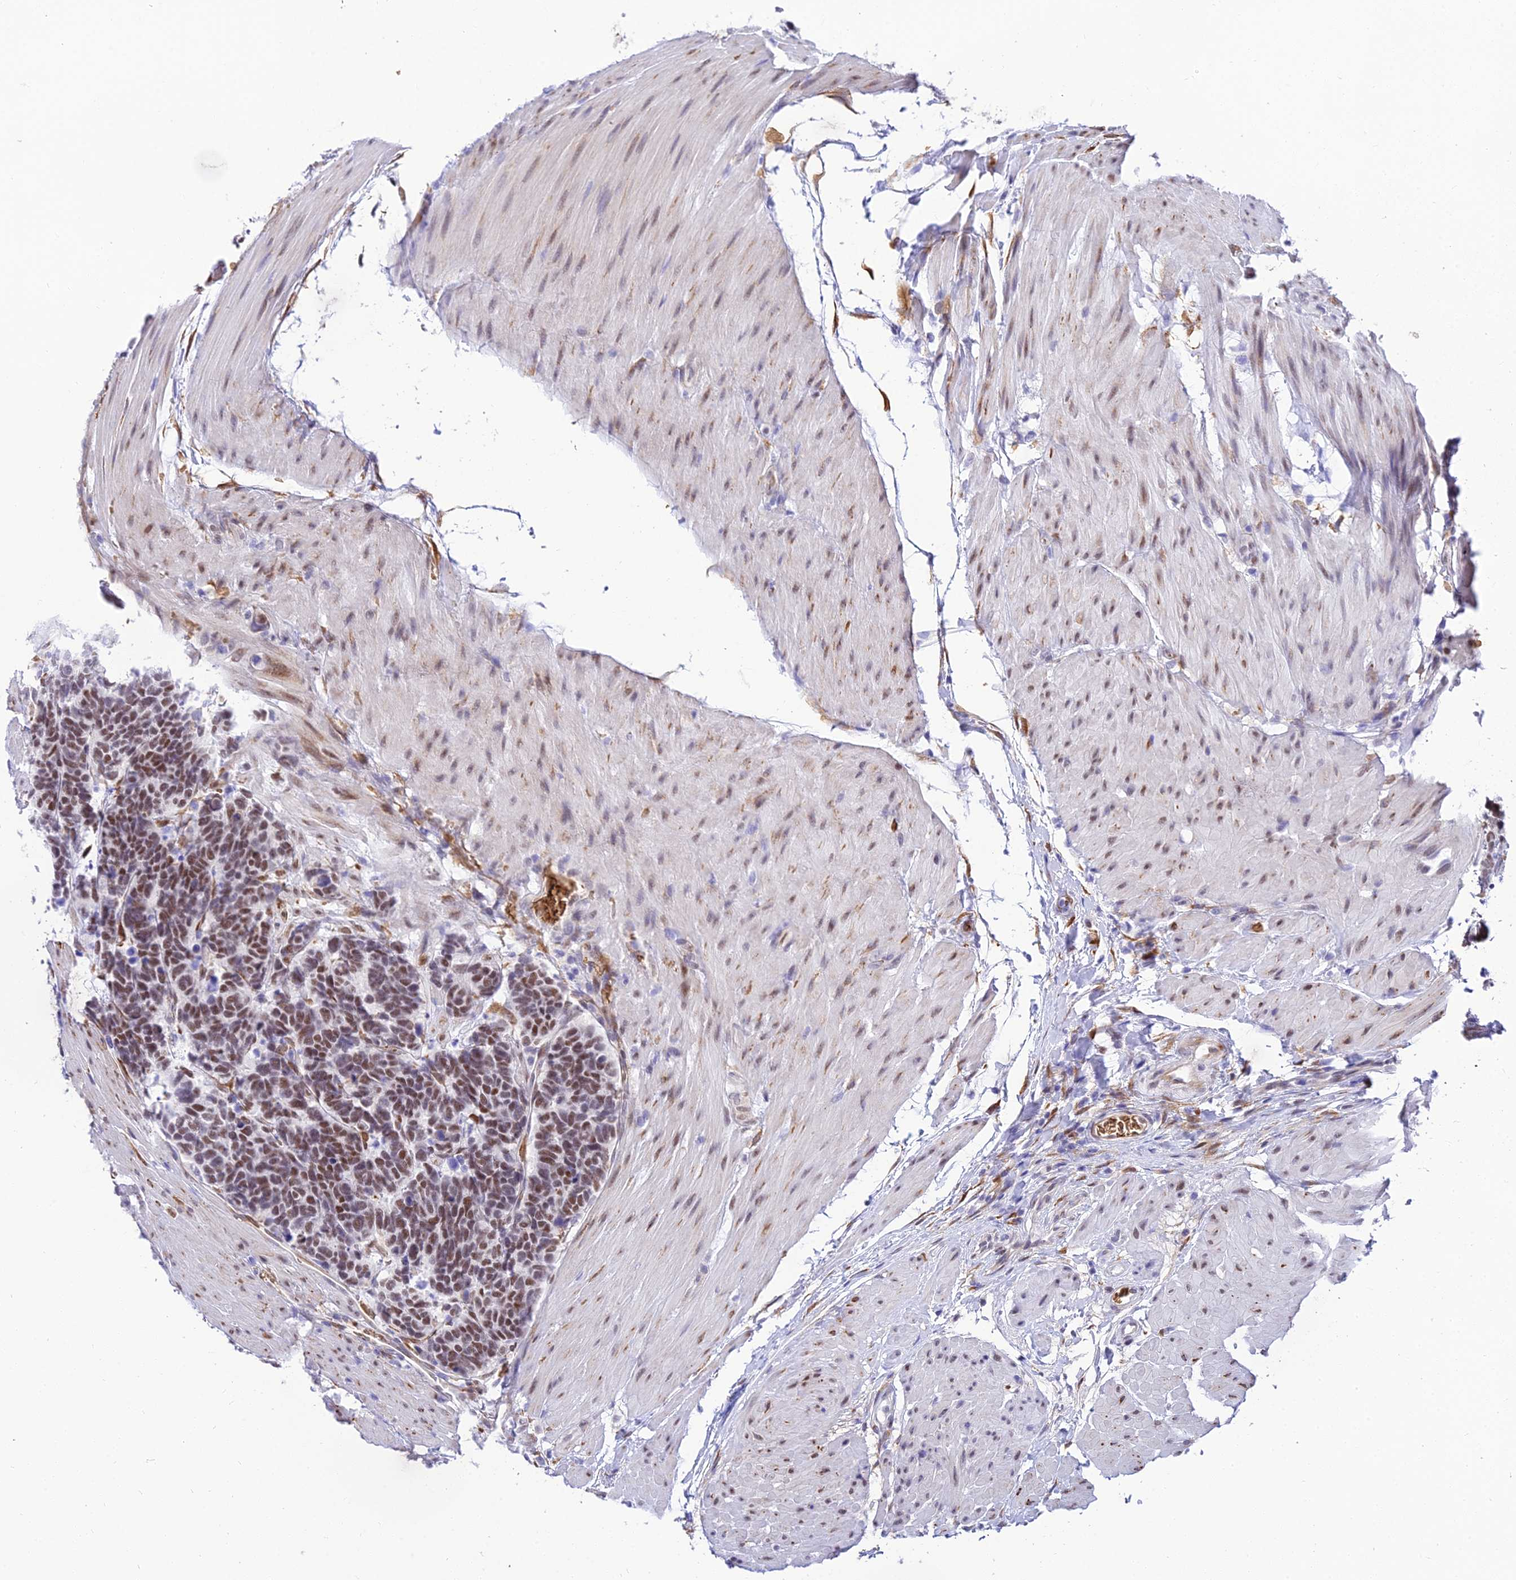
{"staining": {"intensity": "moderate", "quantity": ">75%", "location": "nuclear"}, "tissue": "carcinoid", "cell_type": "Tumor cells", "image_type": "cancer", "snomed": [{"axis": "morphology", "description": "Carcinoma, NOS"}, {"axis": "morphology", "description": "Carcinoid, malignant, NOS"}, {"axis": "topography", "description": "Urinary bladder"}], "caption": "Brown immunohistochemical staining in carcinoid demonstrates moderate nuclear staining in about >75% of tumor cells.", "gene": "BCL9", "patient": {"sex": "male", "age": 57}}